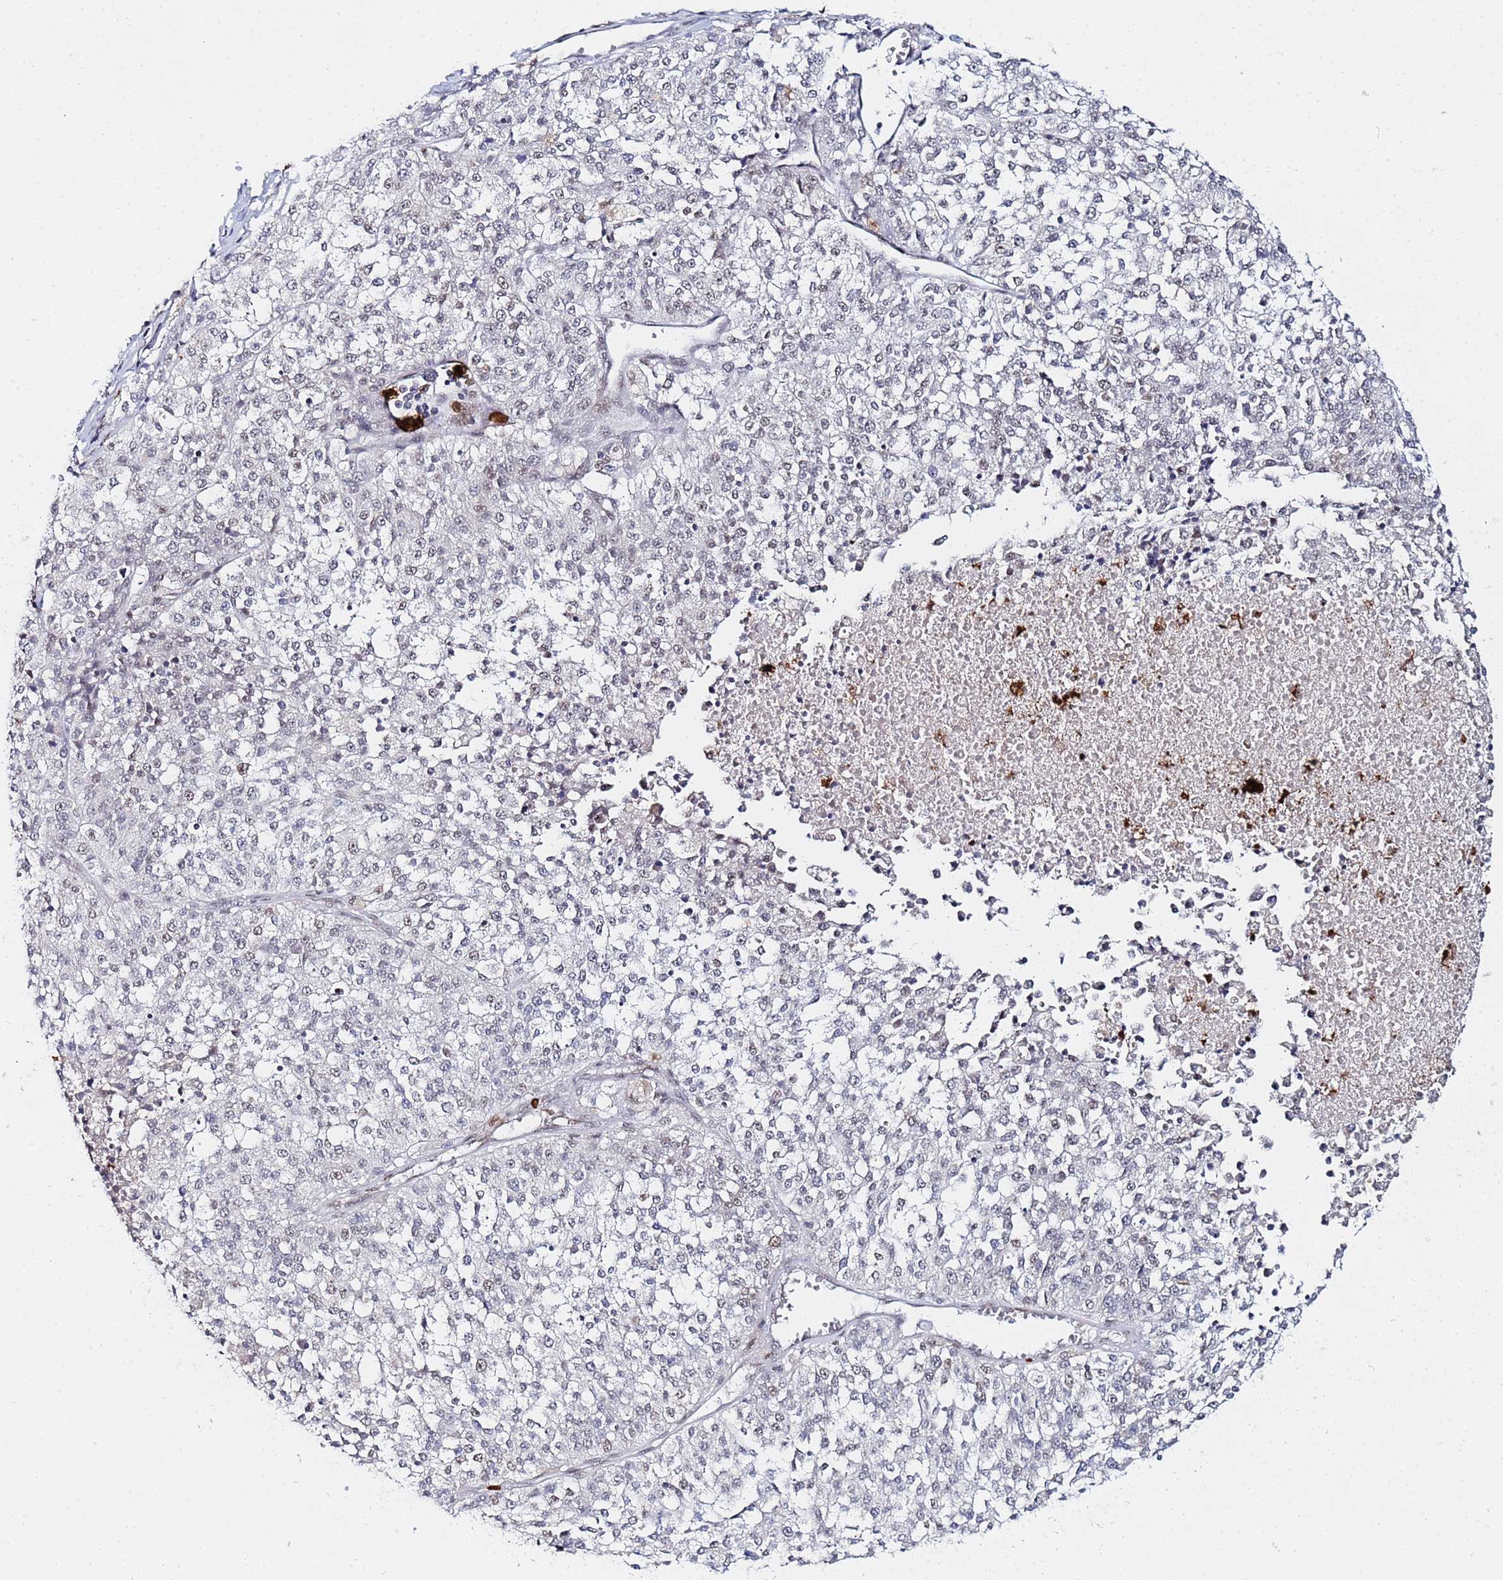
{"staining": {"intensity": "negative", "quantity": "none", "location": "none"}, "tissue": "melanoma", "cell_type": "Tumor cells", "image_type": "cancer", "snomed": [{"axis": "morphology", "description": "Malignant melanoma, NOS"}, {"axis": "topography", "description": "Skin"}], "caption": "Tumor cells show no significant expression in melanoma.", "gene": "MTCL1", "patient": {"sex": "female", "age": 64}}